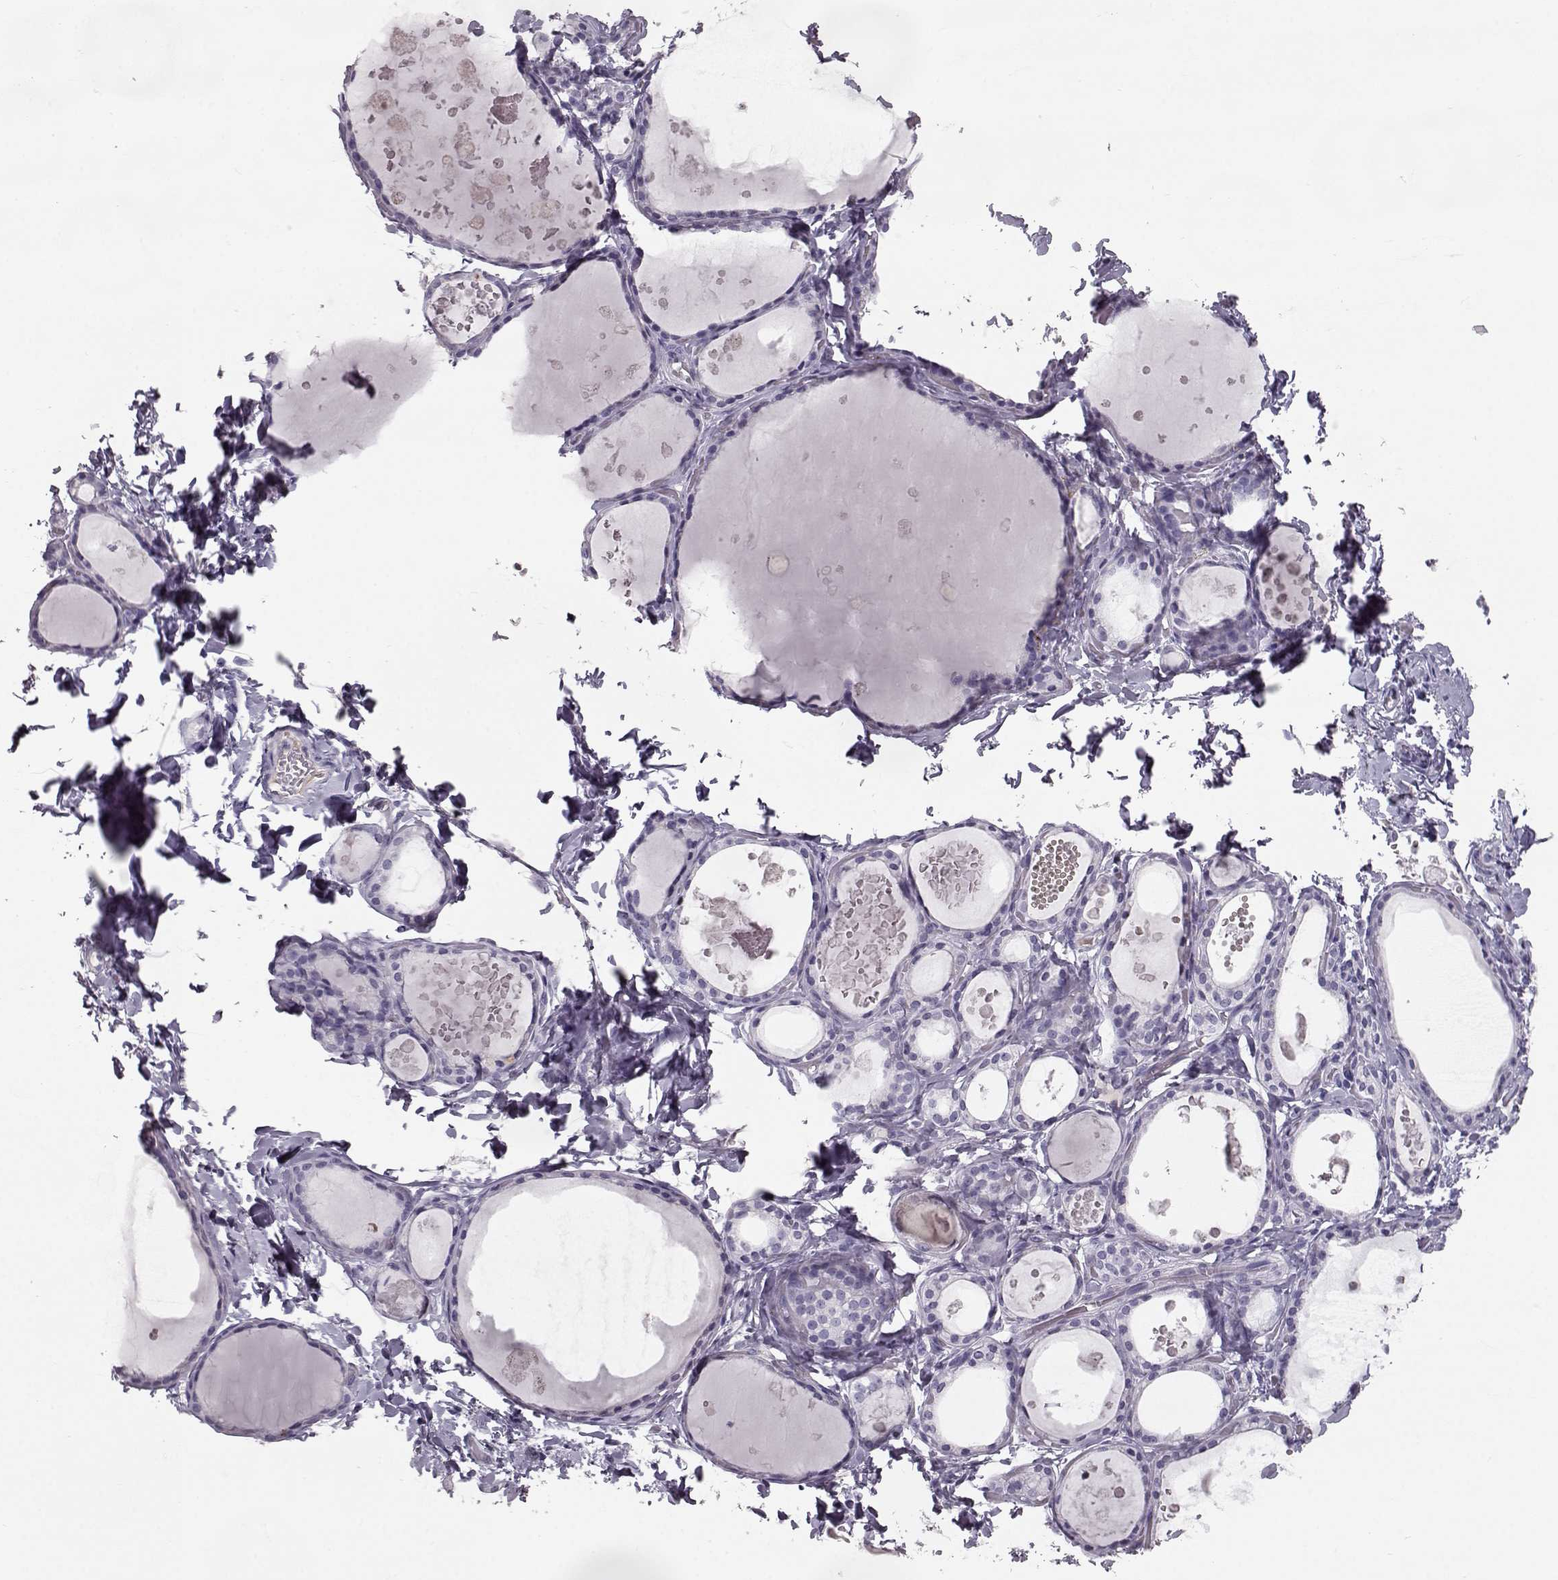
{"staining": {"intensity": "negative", "quantity": "none", "location": "none"}, "tissue": "thyroid gland", "cell_type": "Glandular cells", "image_type": "normal", "snomed": [{"axis": "morphology", "description": "Normal tissue, NOS"}, {"axis": "topography", "description": "Thyroid gland"}], "caption": "Immunohistochemistry (IHC) micrograph of normal thyroid gland stained for a protein (brown), which shows no expression in glandular cells.", "gene": "CCL19", "patient": {"sex": "female", "age": 56}}